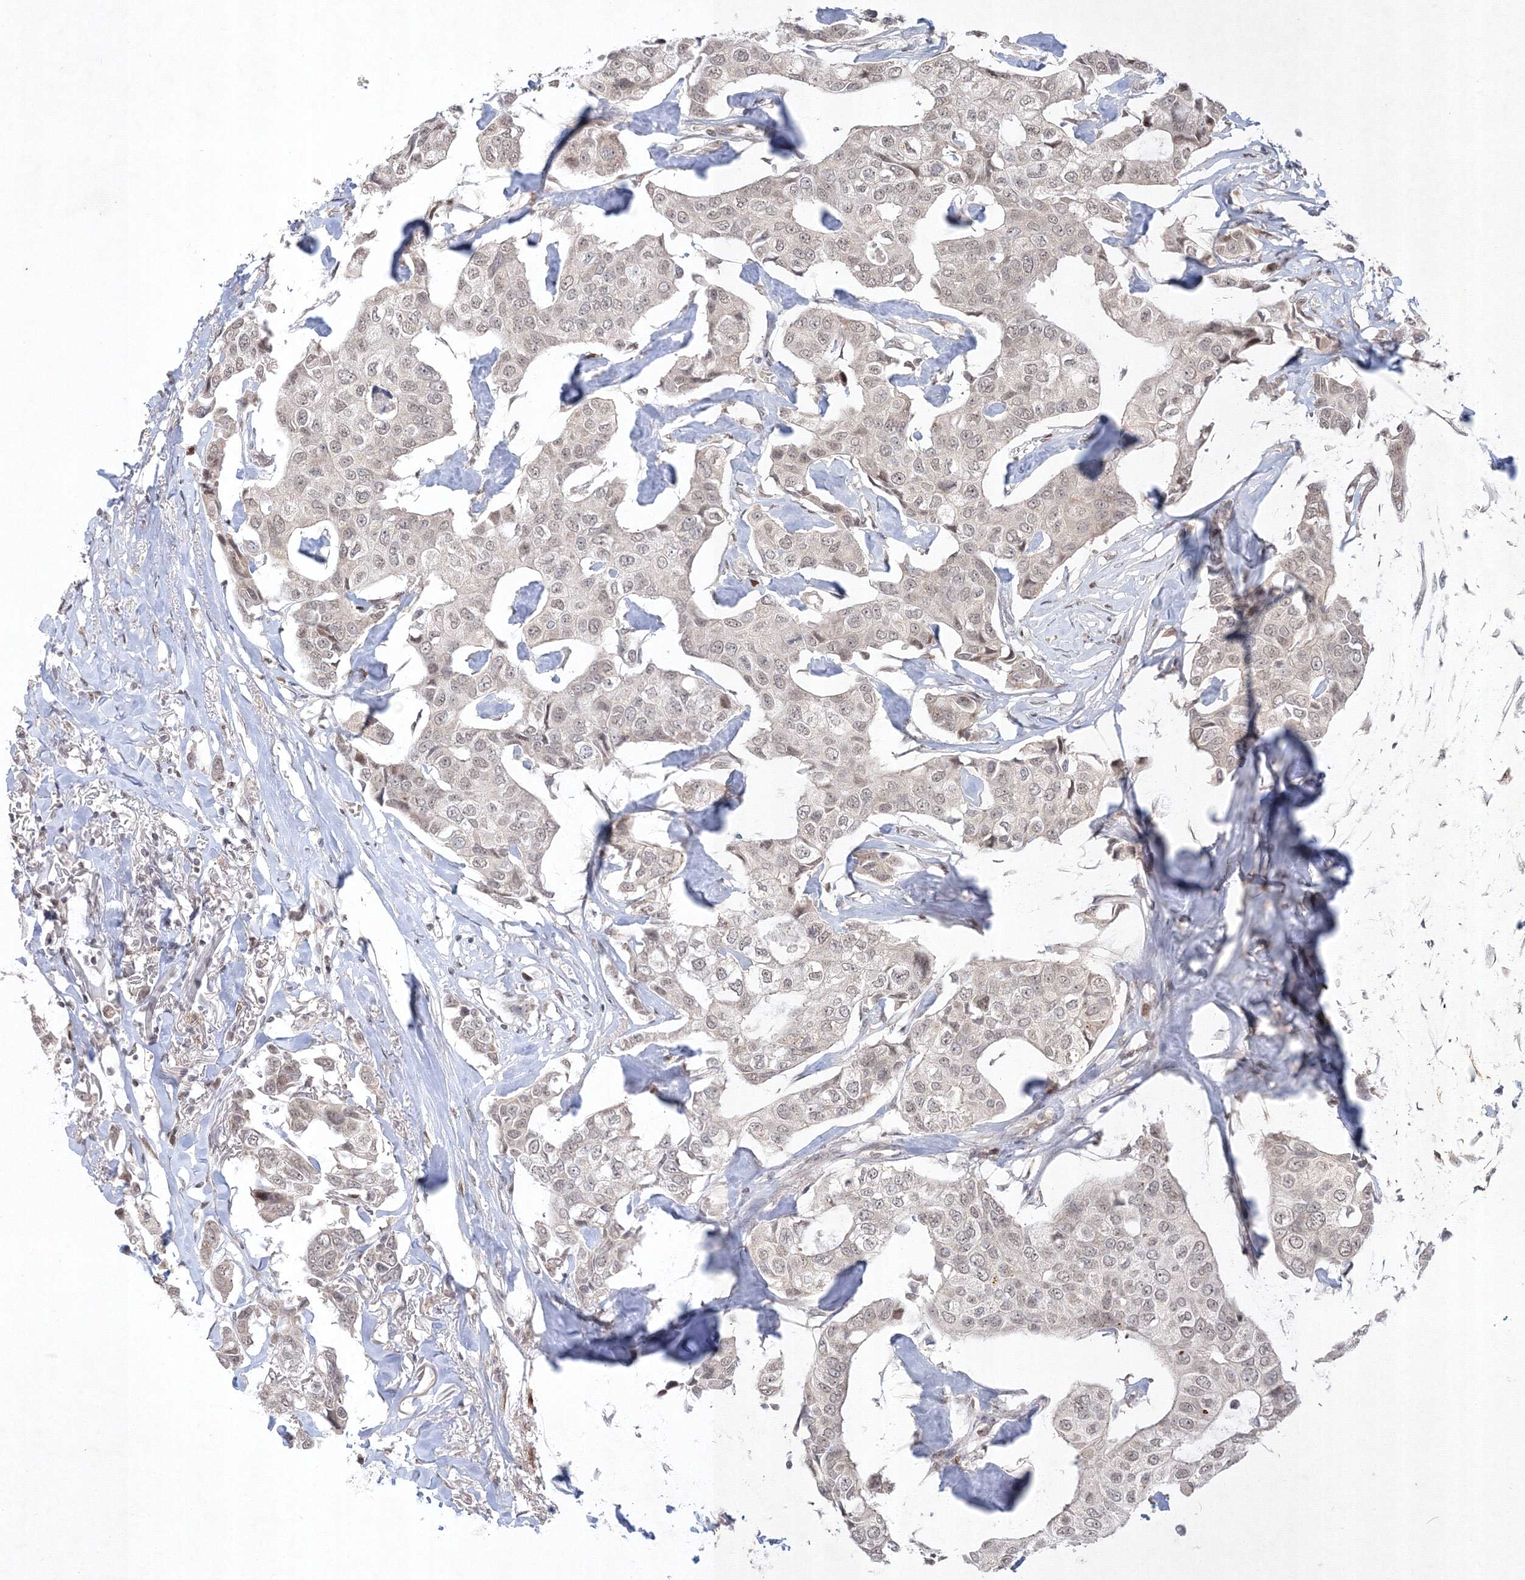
{"staining": {"intensity": "negative", "quantity": "none", "location": "none"}, "tissue": "breast cancer", "cell_type": "Tumor cells", "image_type": "cancer", "snomed": [{"axis": "morphology", "description": "Duct carcinoma"}, {"axis": "topography", "description": "Breast"}], "caption": "The image shows no staining of tumor cells in breast cancer.", "gene": "TAB1", "patient": {"sex": "female", "age": 80}}